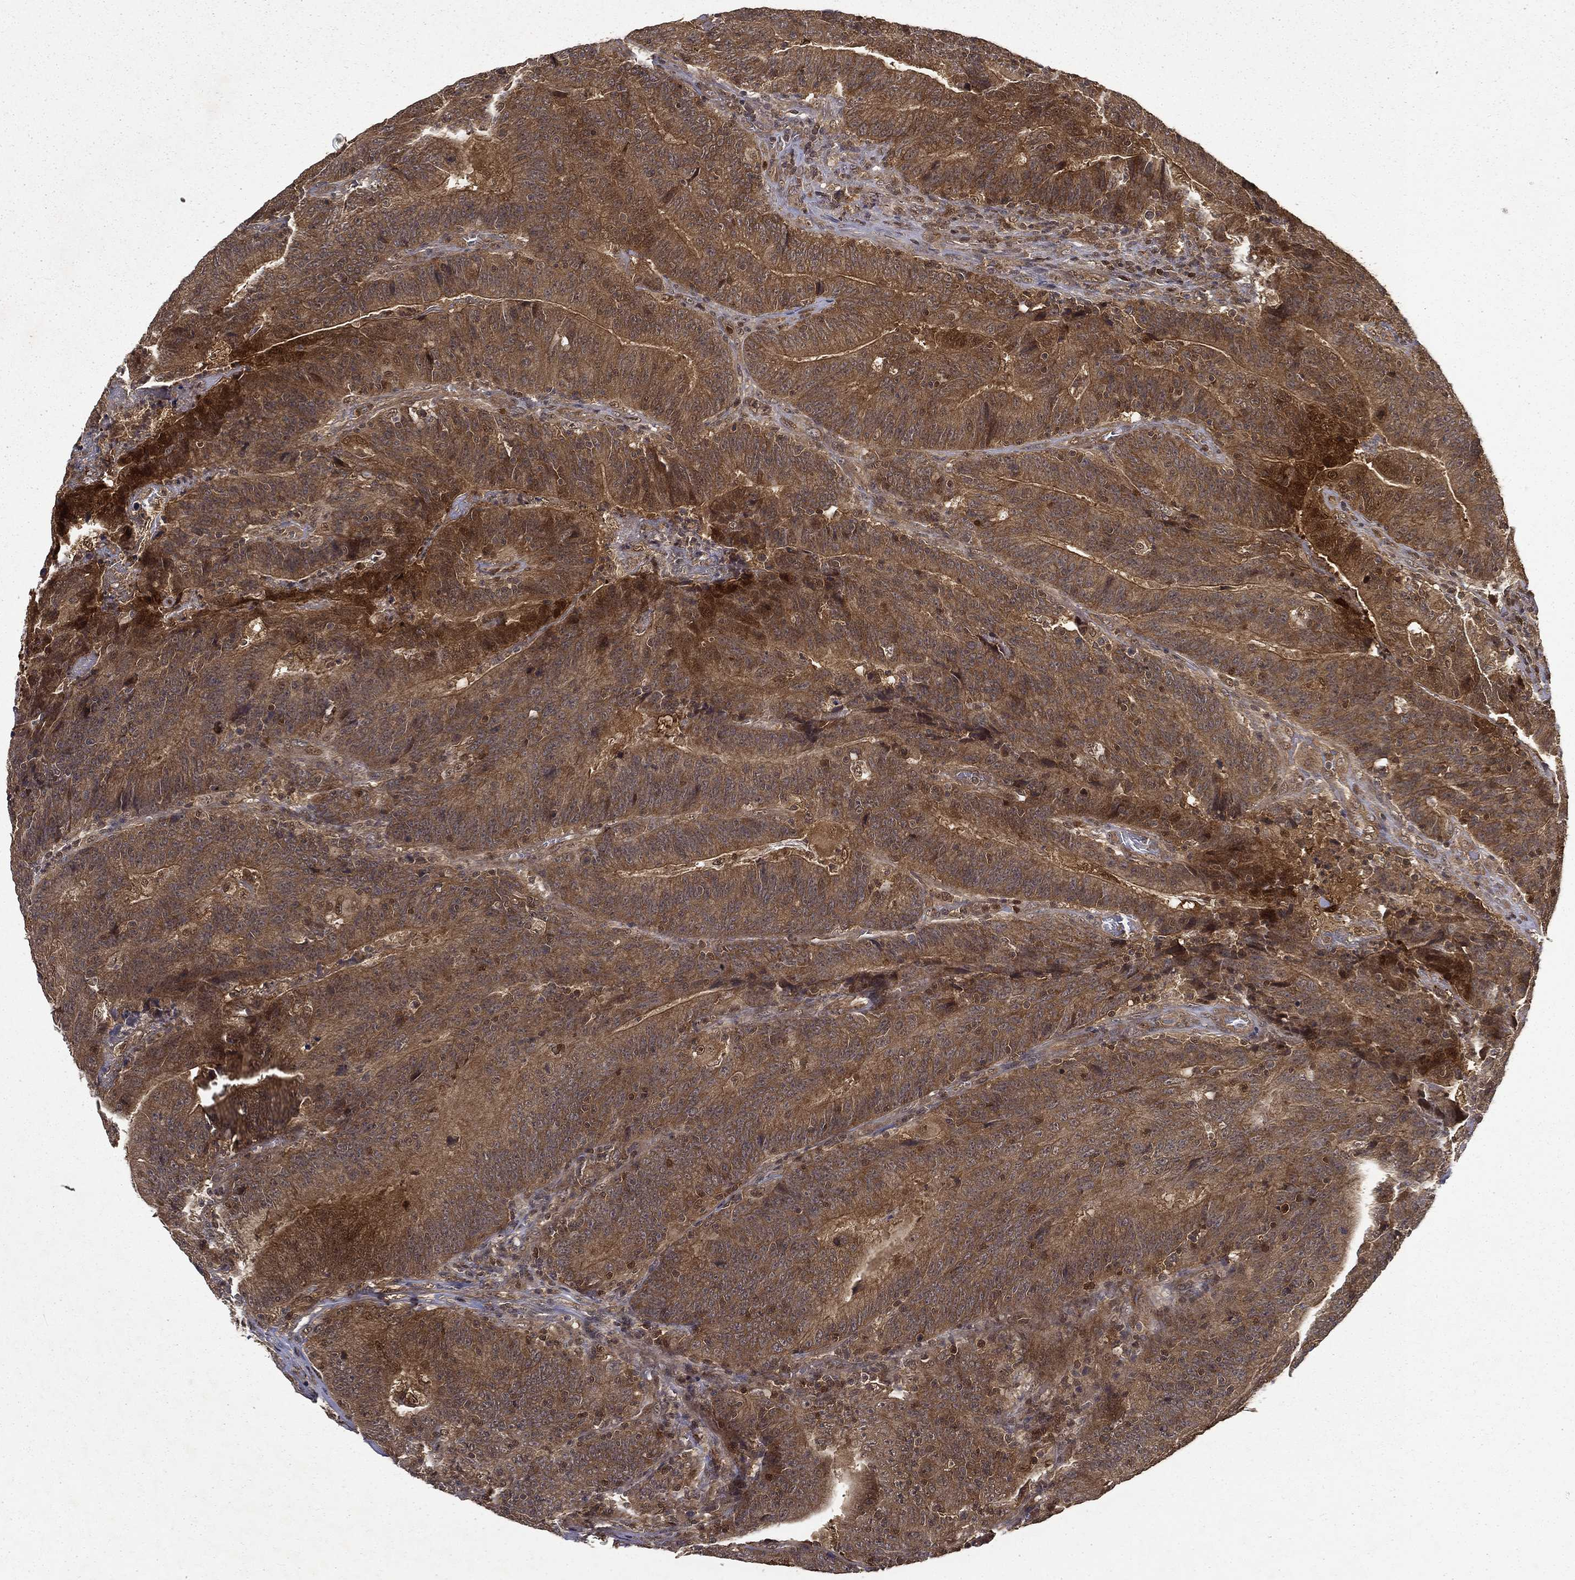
{"staining": {"intensity": "moderate", "quantity": ">75%", "location": "cytoplasmic/membranous"}, "tissue": "colorectal cancer", "cell_type": "Tumor cells", "image_type": "cancer", "snomed": [{"axis": "morphology", "description": "Adenocarcinoma, NOS"}, {"axis": "topography", "description": "Colon"}], "caption": "Immunohistochemical staining of colorectal adenocarcinoma demonstrates moderate cytoplasmic/membranous protein positivity in approximately >75% of tumor cells.", "gene": "FGD1", "patient": {"sex": "female", "age": 75}}